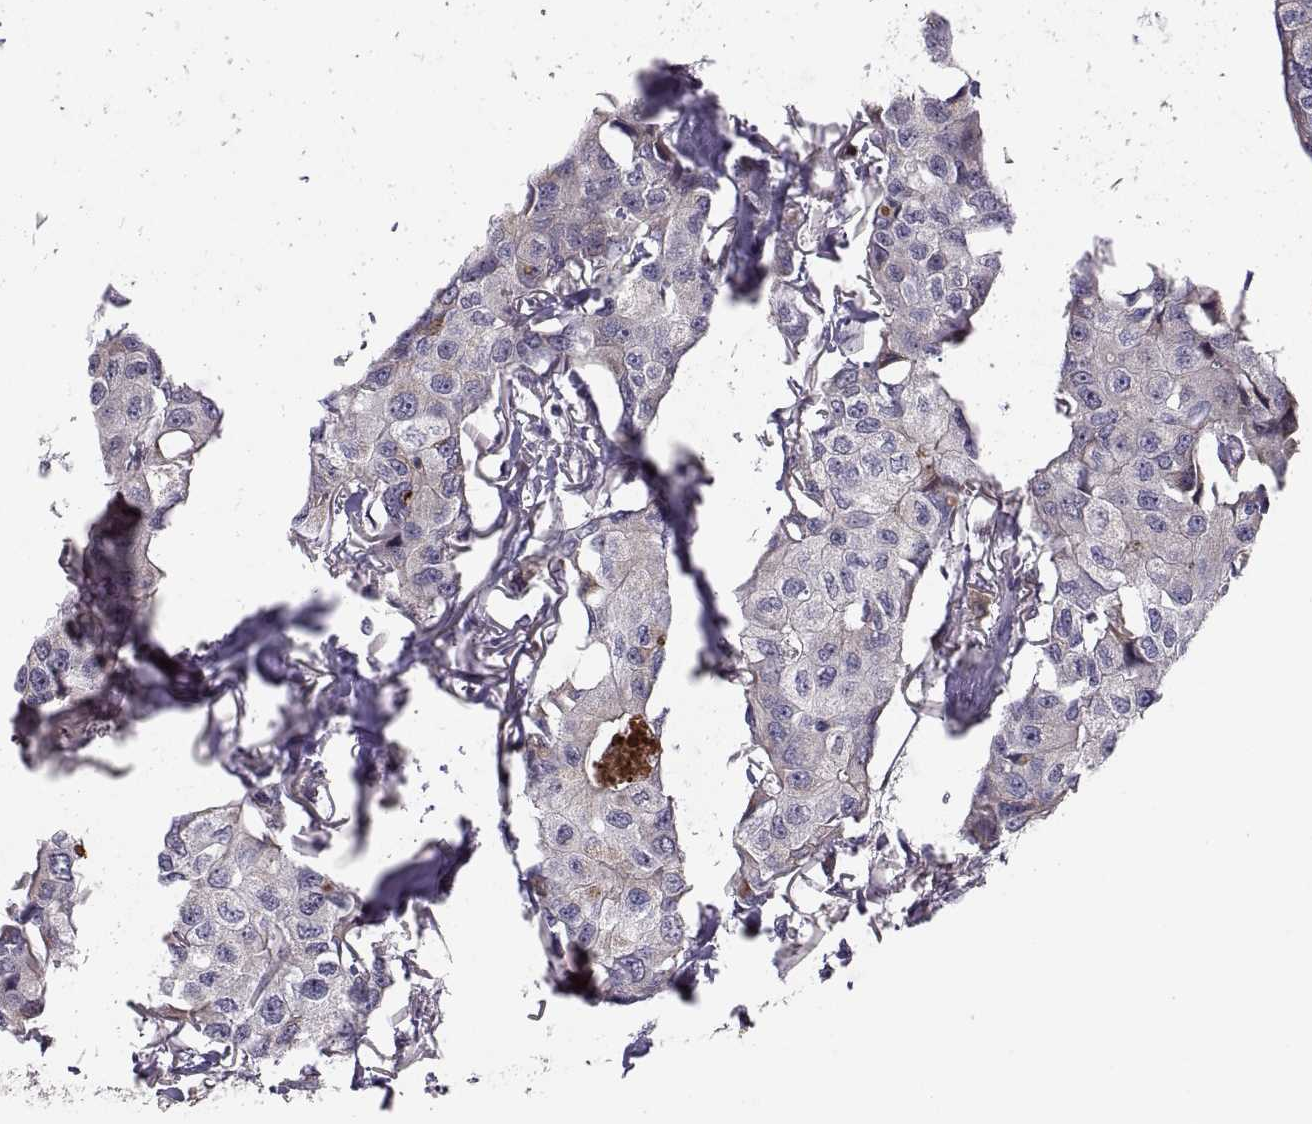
{"staining": {"intensity": "negative", "quantity": "none", "location": "none"}, "tissue": "breast cancer", "cell_type": "Tumor cells", "image_type": "cancer", "snomed": [{"axis": "morphology", "description": "Duct carcinoma"}, {"axis": "topography", "description": "Breast"}], "caption": "The photomicrograph exhibits no significant positivity in tumor cells of breast infiltrating ductal carcinoma. (DAB (3,3'-diaminobenzidine) IHC visualized using brightfield microscopy, high magnification).", "gene": "TESC", "patient": {"sex": "female", "age": 80}}